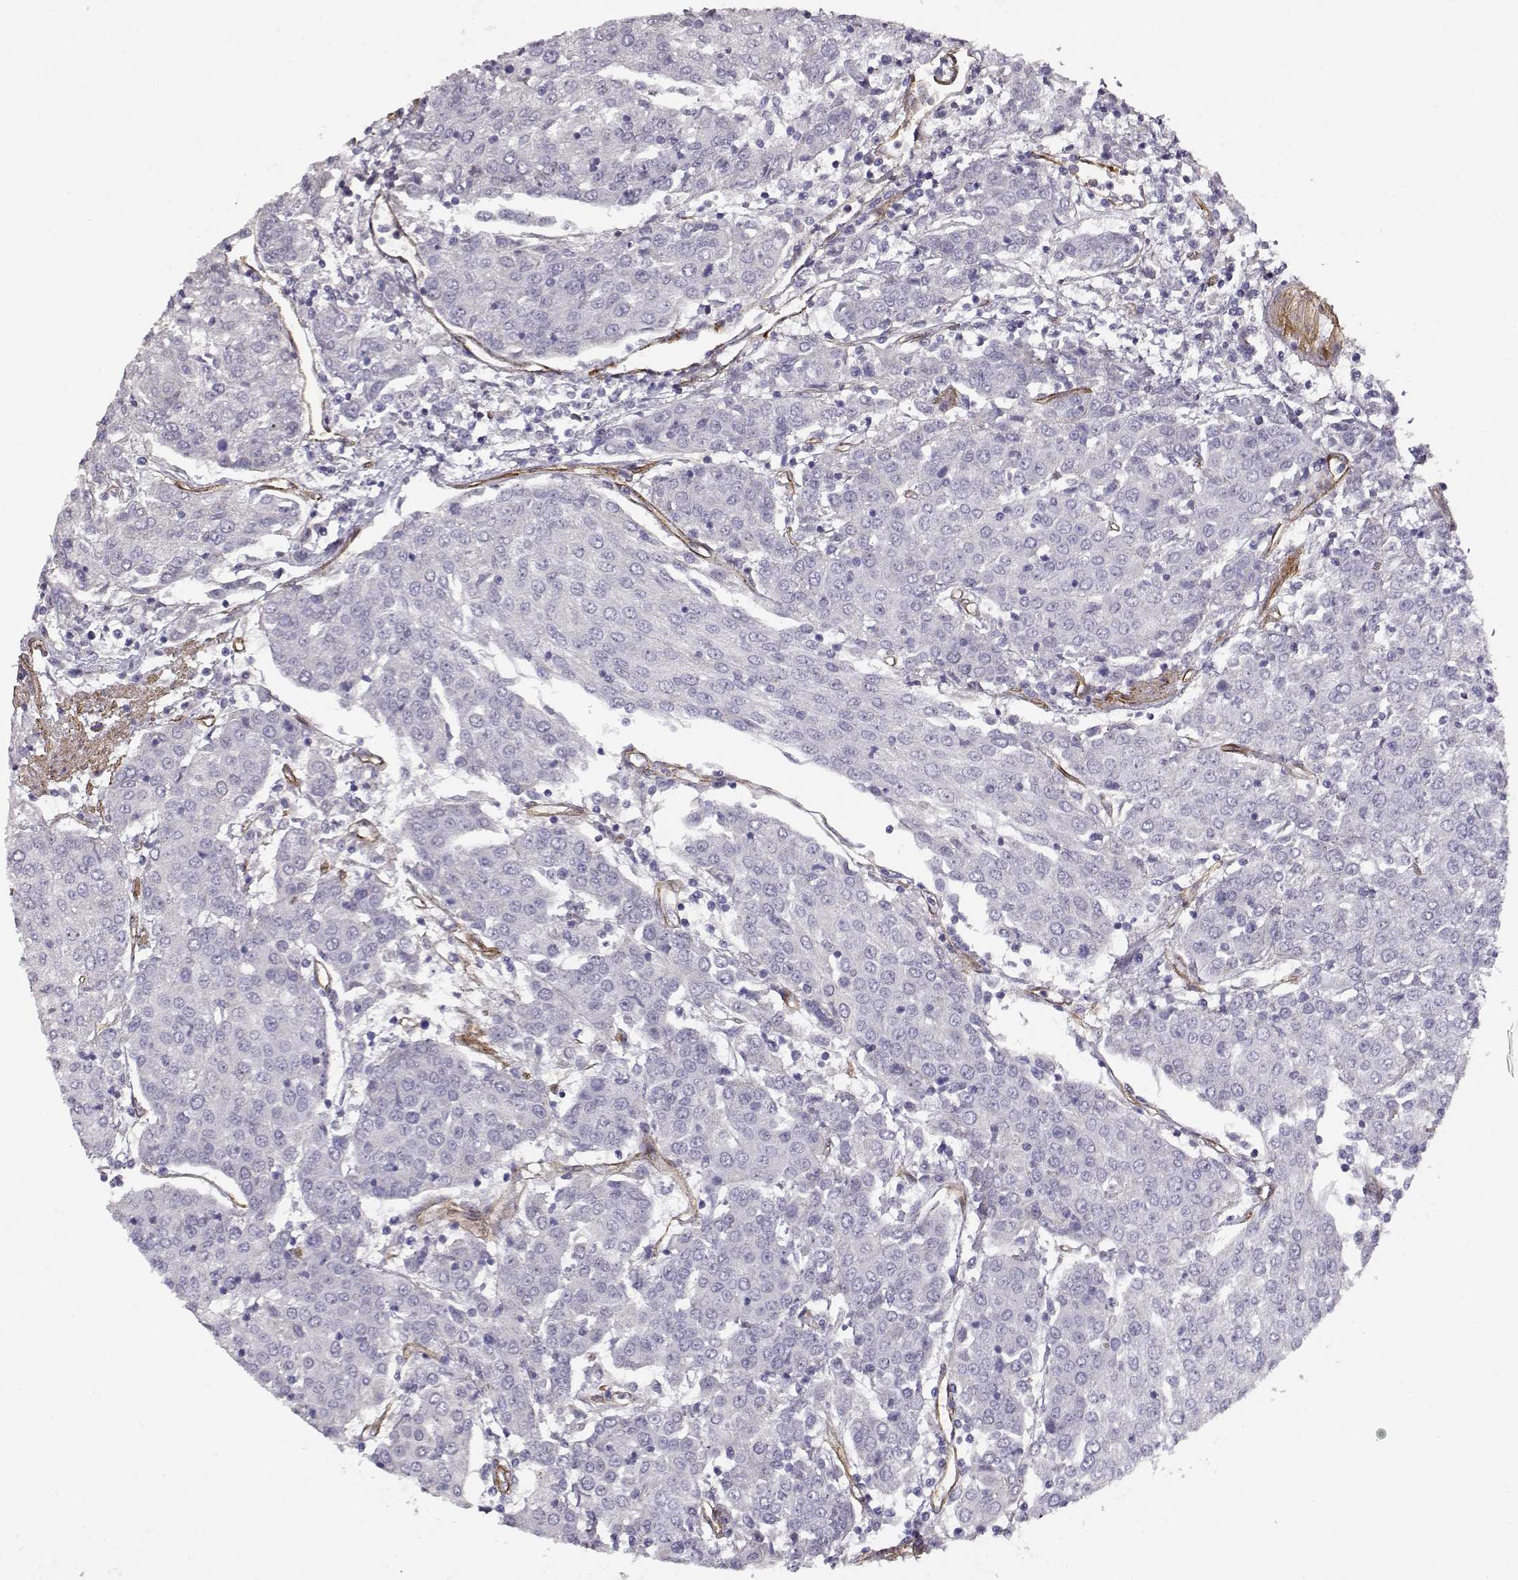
{"staining": {"intensity": "negative", "quantity": "none", "location": "none"}, "tissue": "urothelial cancer", "cell_type": "Tumor cells", "image_type": "cancer", "snomed": [{"axis": "morphology", "description": "Urothelial carcinoma, High grade"}, {"axis": "topography", "description": "Urinary bladder"}], "caption": "Tumor cells show no significant protein expression in urothelial cancer. (DAB IHC, high magnification).", "gene": "LAMC1", "patient": {"sex": "female", "age": 85}}